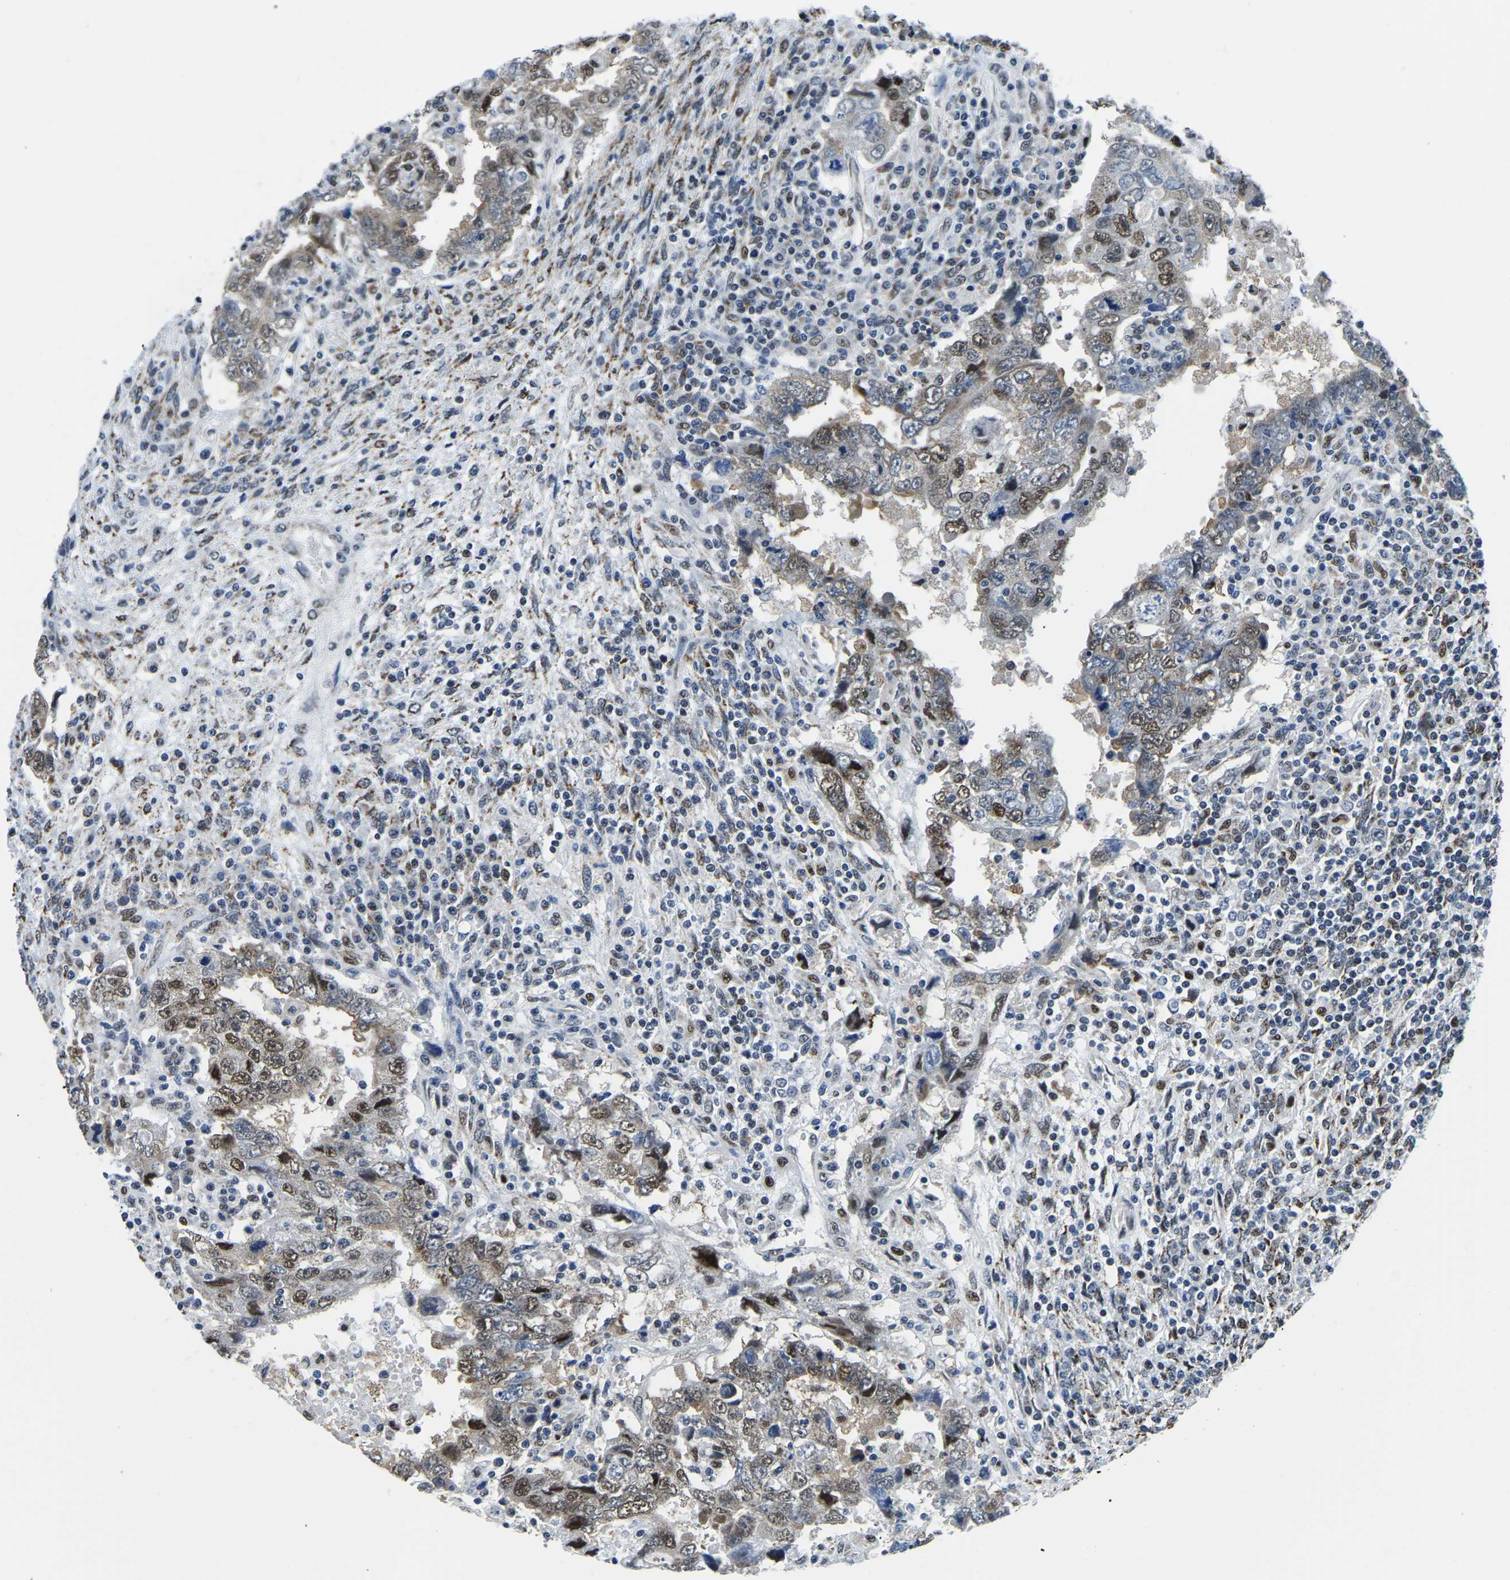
{"staining": {"intensity": "moderate", "quantity": ">75%", "location": "cytoplasmic/membranous,nuclear"}, "tissue": "testis cancer", "cell_type": "Tumor cells", "image_type": "cancer", "snomed": [{"axis": "morphology", "description": "Carcinoma, Embryonal, NOS"}, {"axis": "topography", "description": "Testis"}], "caption": "This histopathology image exhibits immunohistochemistry staining of embryonal carcinoma (testis), with medium moderate cytoplasmic/membranous and nuclear staining in approximately >75% of tumor cells.", "gene": "BNIP3L", "patient": {"sex": "male", "age": 26}}